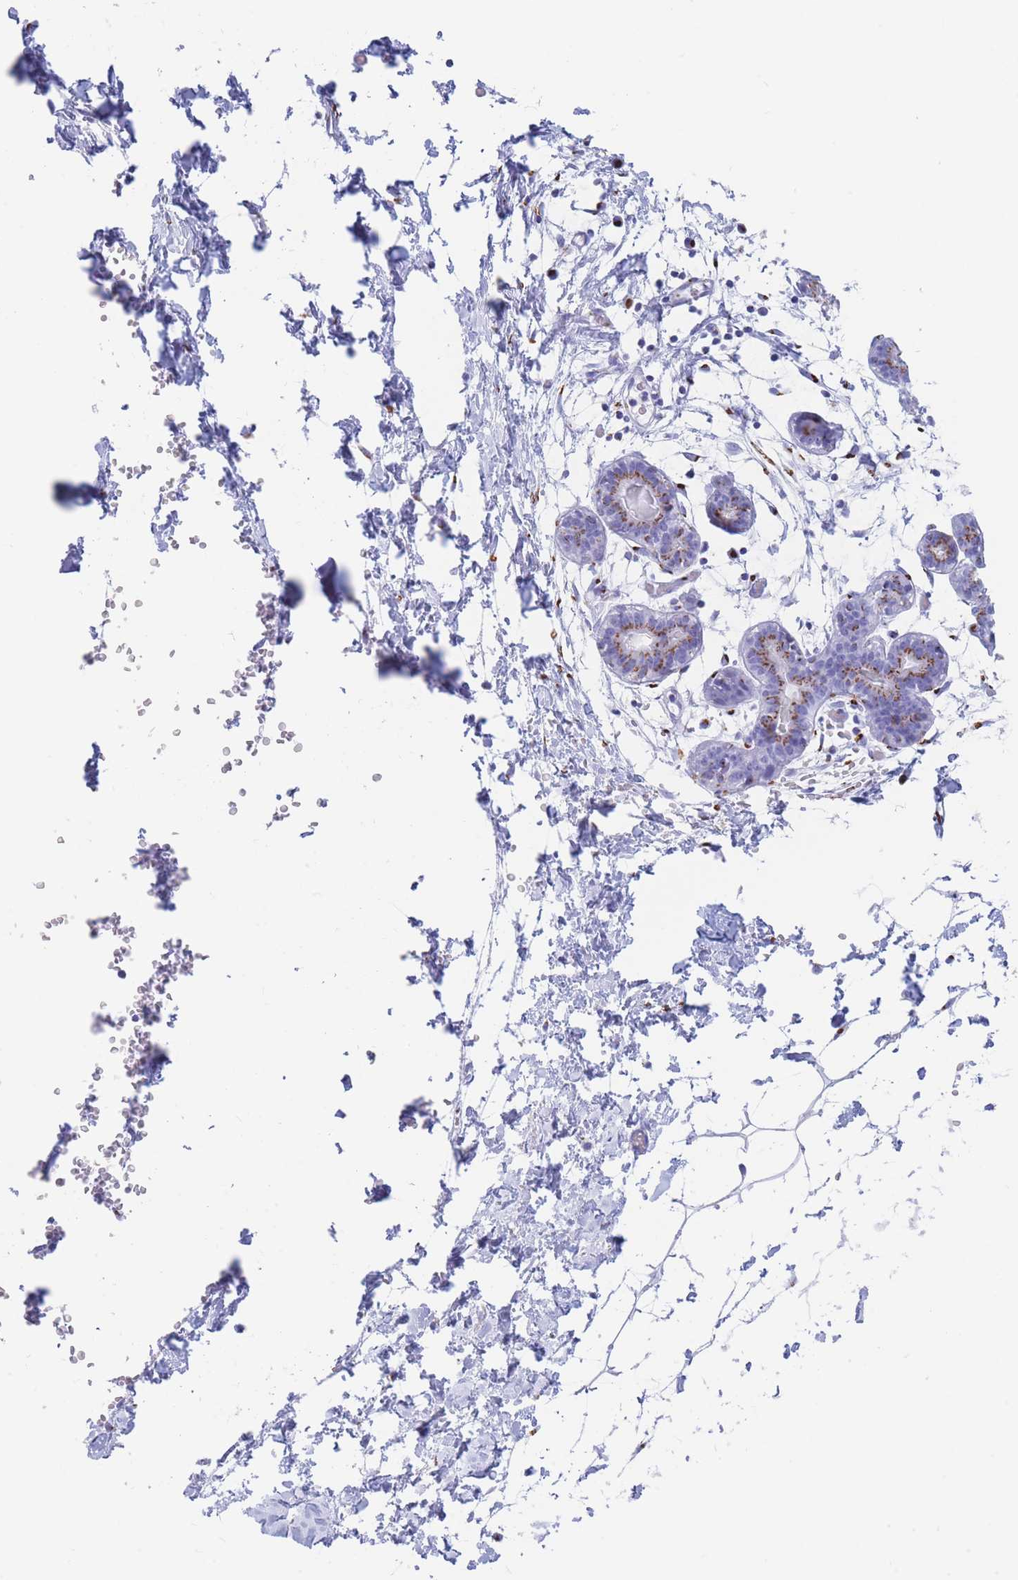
{"staining": {"intensity": "negative", "quantity": "none", "location": "none"}, "tissue": "breast", "cell_type": "Adipocytes", "image_type": "normal", "snomed": [{"axis": "morphology", "description": "Normal tissue, NOS"}, {"axis": "topography", "description": "Breast"}], "caption": "DAB (3,3'-diaminobenzidine) immunohistochemical staining of normal breast displays no significant positivity in adipocytes.", "gene": "FAM3C", "patient": {"sex": "female", "age": 27}}